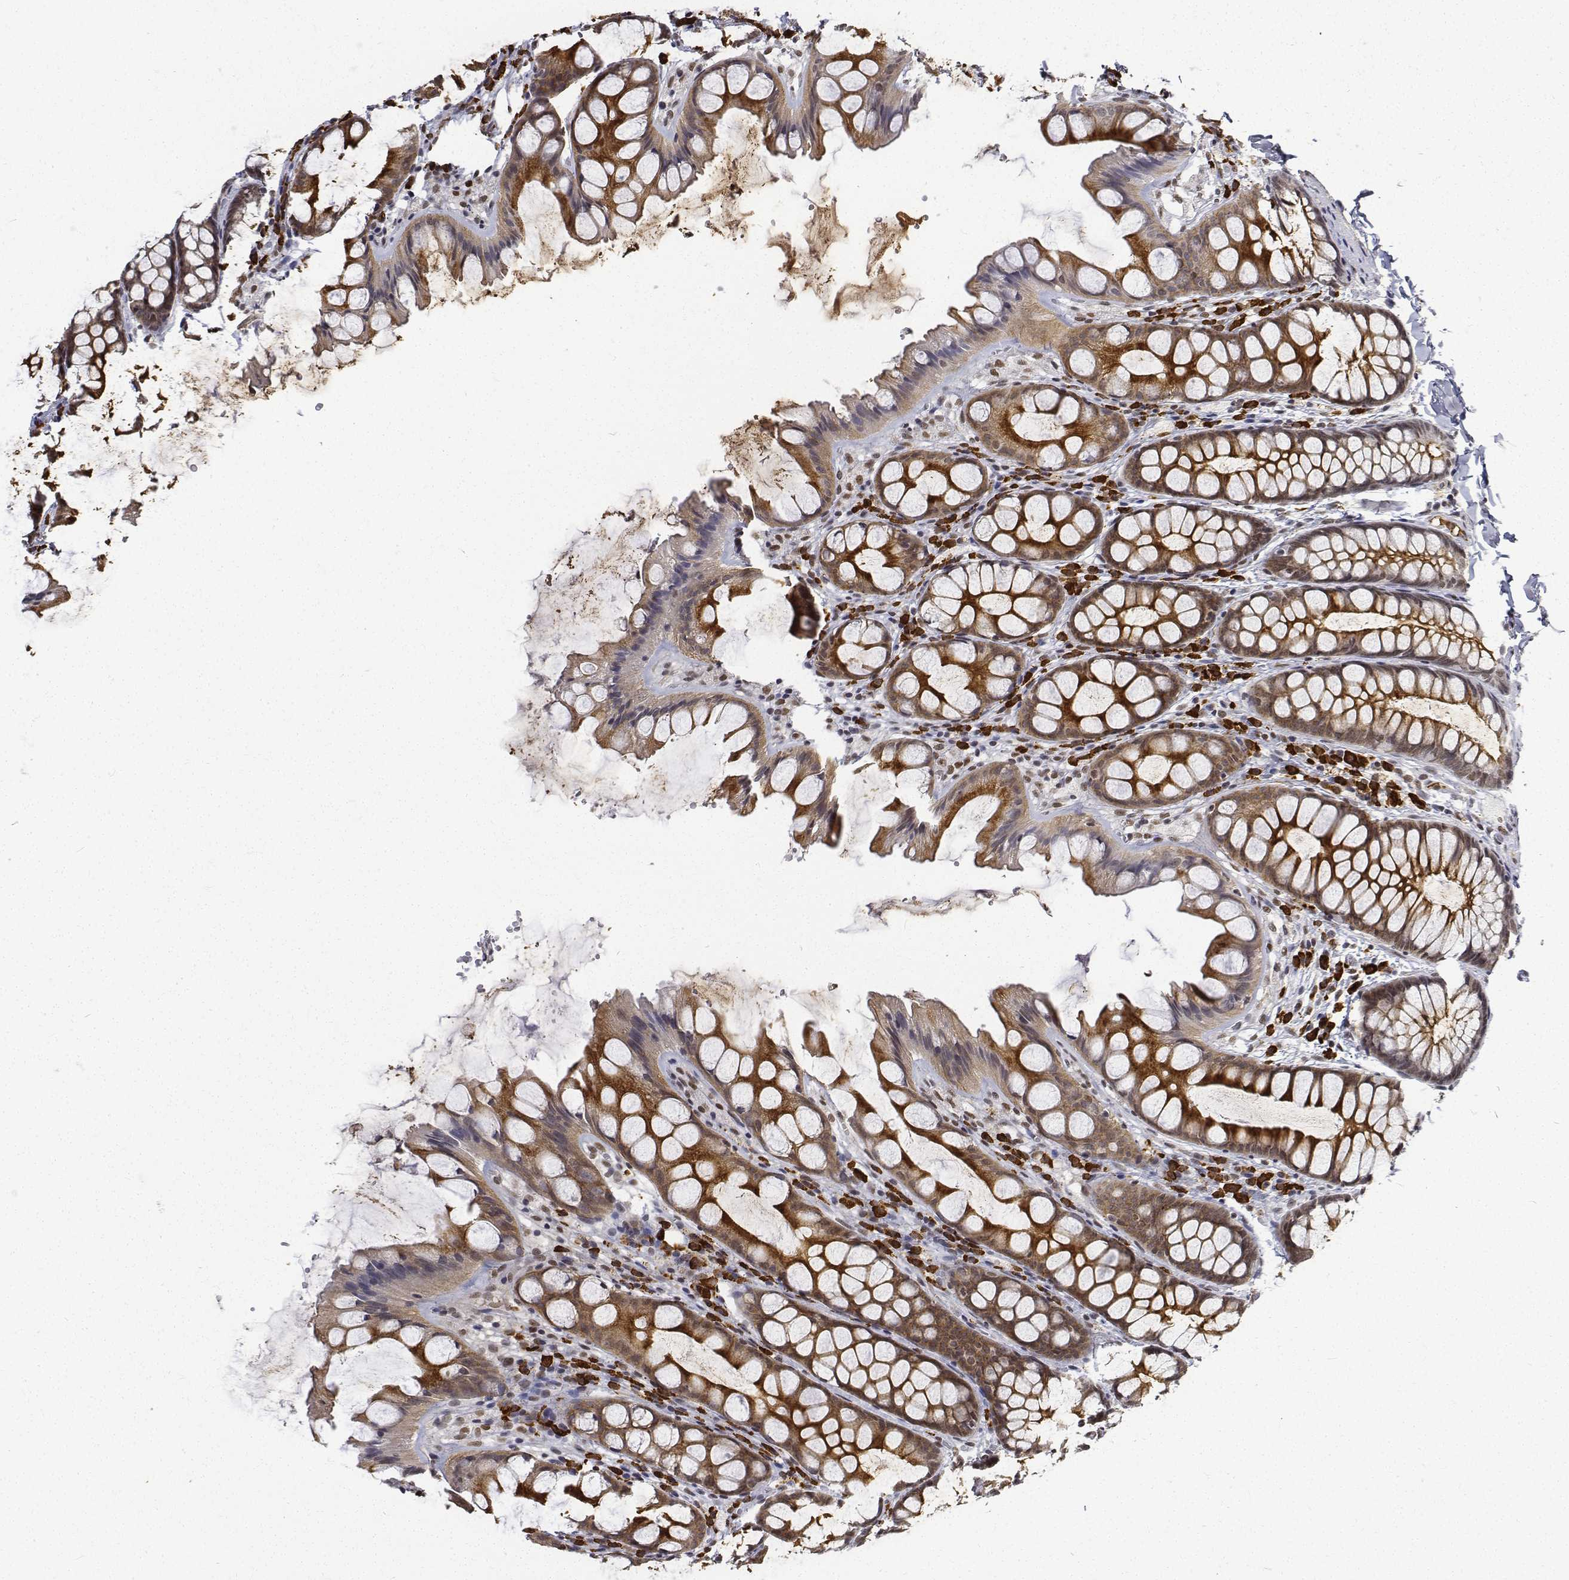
{"staining": {"intensity": "moderate", "quantity": ">75%", "location": "nuclear"}, "tissue": "colon", "cell_type": "Endothelial cells", "image_type": "normal", "snomed": [{"axis": "morphology", "description": "Normal tissue, NOS"}, {"axis": "topography", "description": "Colon"}], "caption": "Endothelial cells exhibit moderate nuclear staining in about >75% of cells in unremarkable colon.", "gene": "ATRX", "patient": {"sex": "male", "age": 47}}